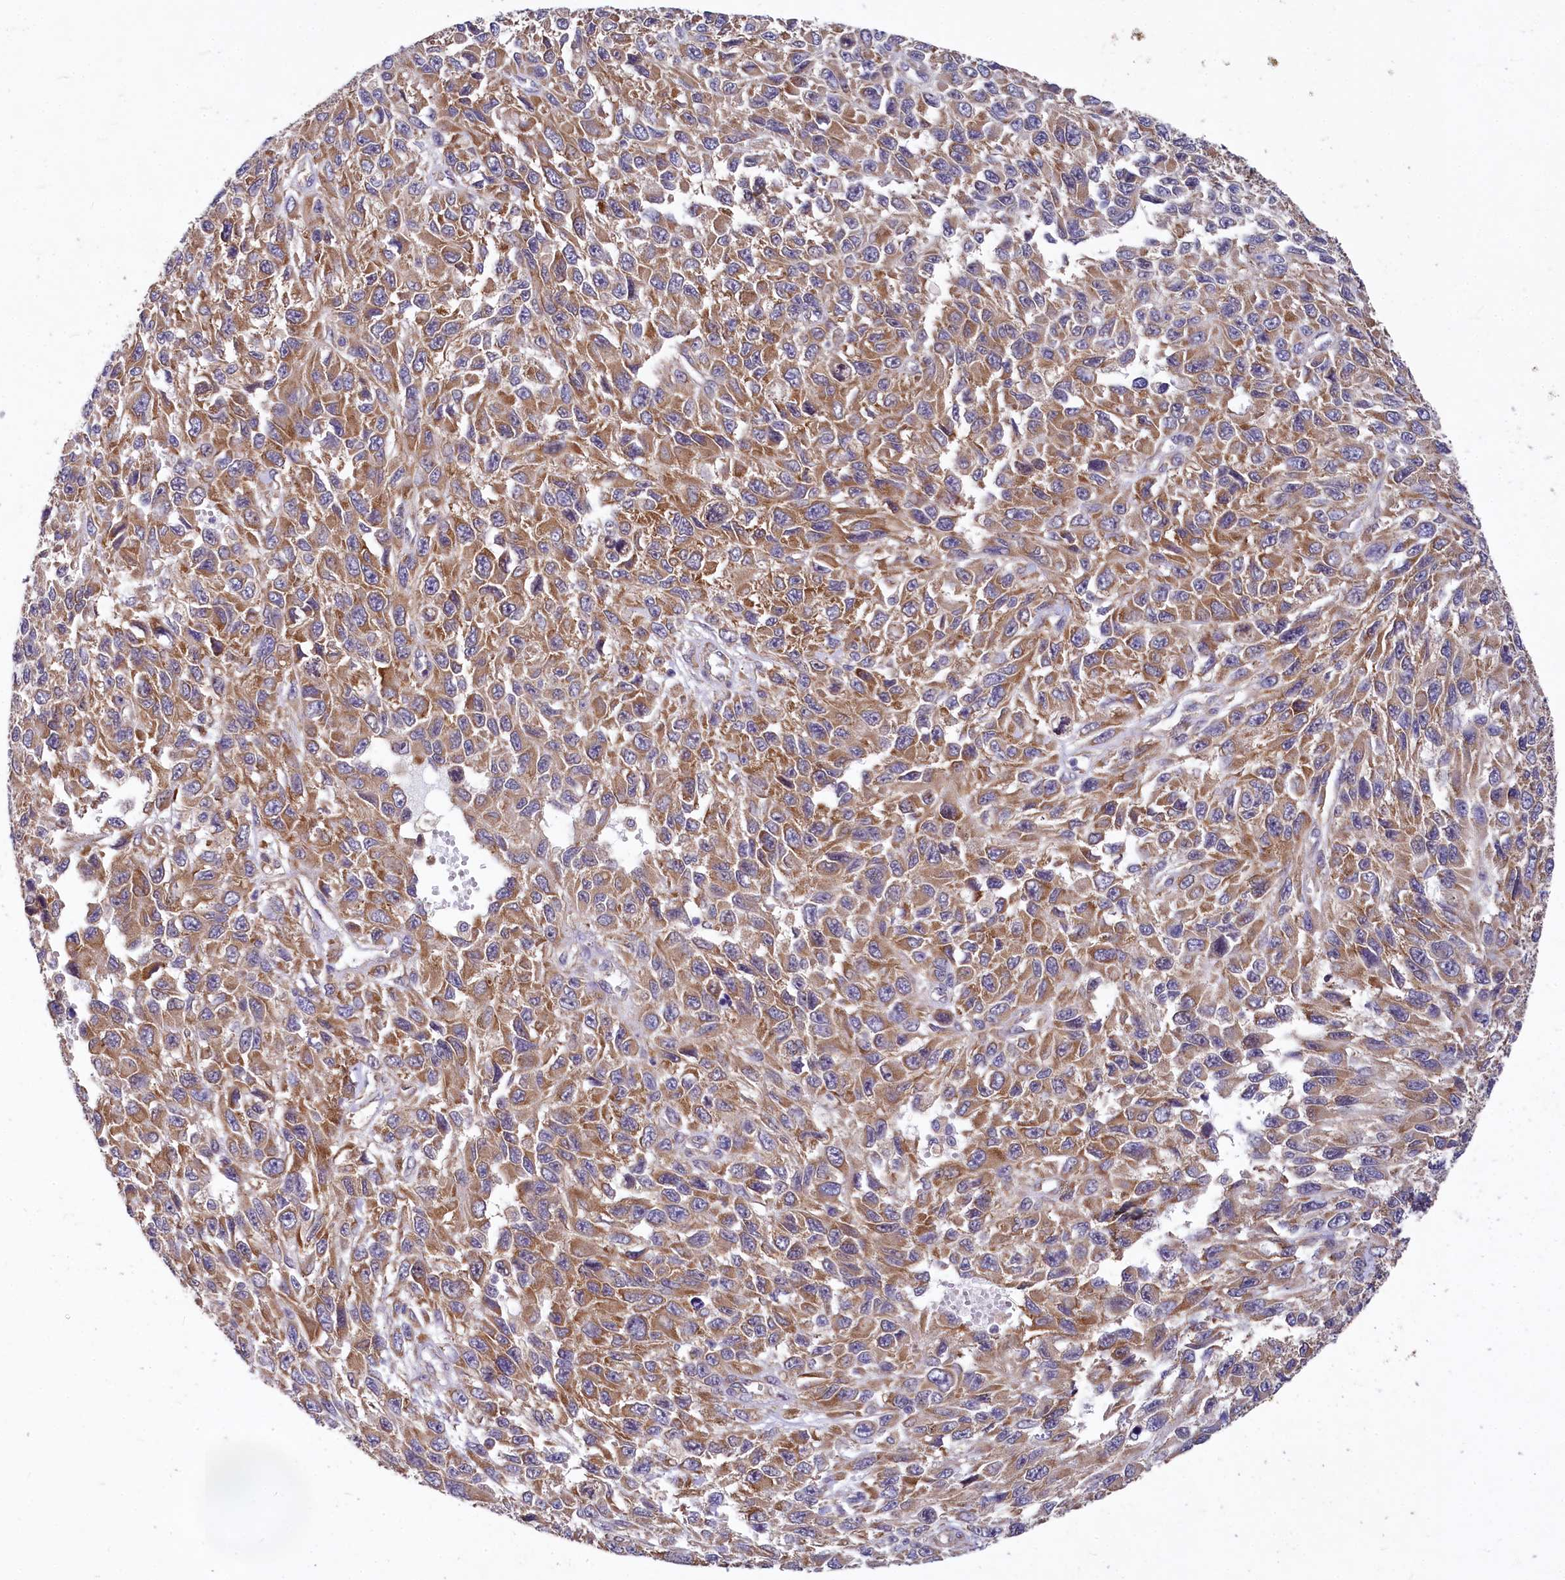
{"staining": {"intensity": "moderate", "quantity": ">75%", "location": "cytoplasmic/membranous"}, "tissue": "melanoma", "cell_type": "Tumor cells", "image_type": "cancer", "snomed": [{"axis": "morphology", "description": "Normal tissue, NOS"}, {"axis": "morphology", "description": "Malignant melanoma, NOS"}, {"axis": "topography", "description": "Skin"}], "caption": "Immunohistochemistry staining of melanoma, which shows medium levels of moderate cytoplasmic/membranous positivity in about >75% of tumor cells indicating moderate cytoplasmic/membranous protein positivity. The staining was performed using DAB (brown) for protein detection and nuclei were counterstained in hematoxylin (blue).", "gene": "EIF2B2", "patient": {"sex": "female", "age": 96}}